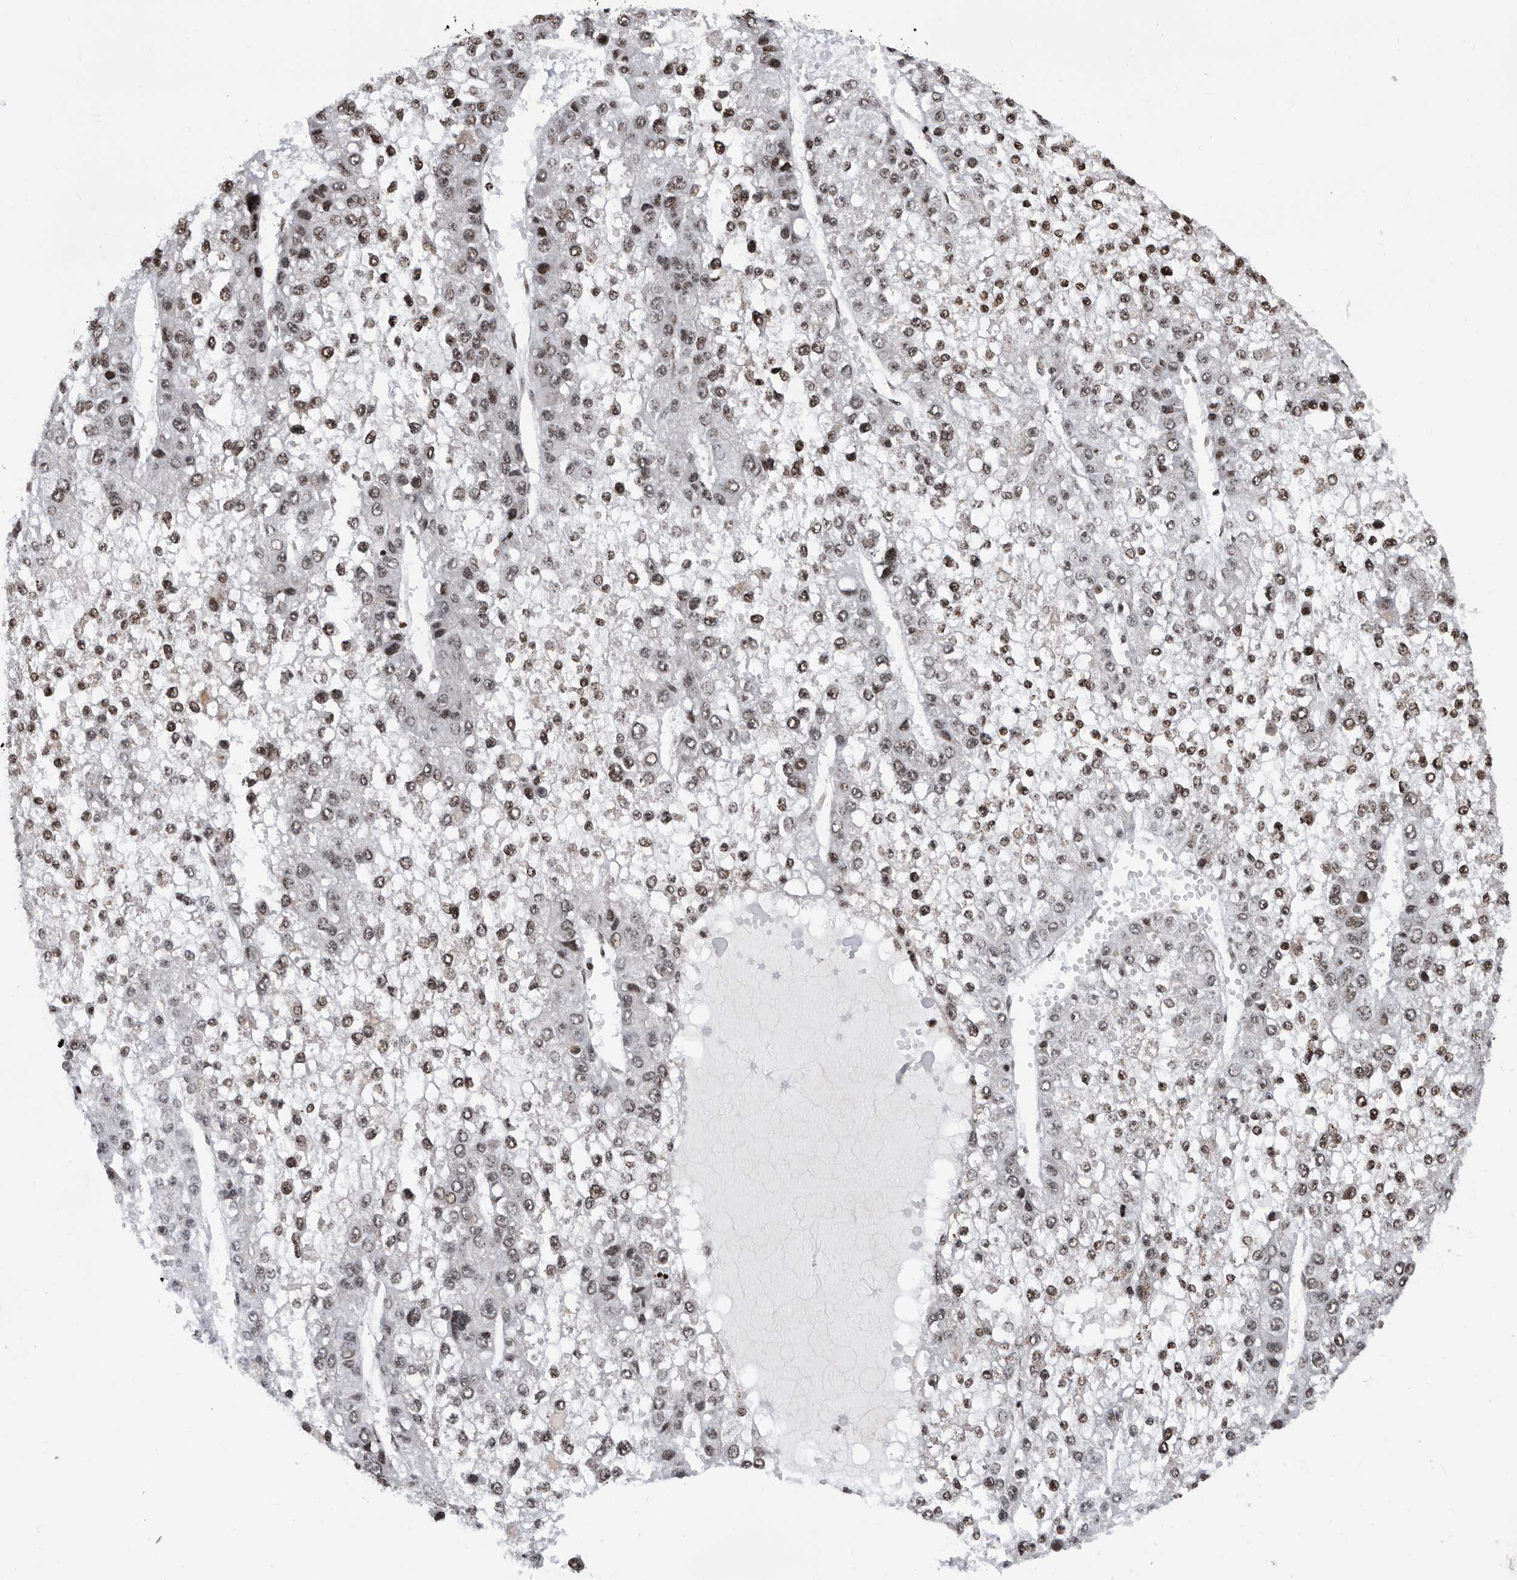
{"staining": {"intensity": "moderate", "quantity": ">75%", "location": "nuclear"}, "tissue": "liver cancer", "cell_type": "Tumor cells", "image_type": "cancer", "snomed": [{"axis": "morphology", "description": "Carcinoma, Hepatocellular, NOS"}, {"axis": "topography", "description": "Liver"}], "caption": "Immunohistochemical staining of human hepatocellular carcinoma (liver) reveals medium levels of moderate nuclear expression in approximately >75% of tumor cells.", "gene": "SNRNP48", "patient": {"sex": "female", "age": 73}}